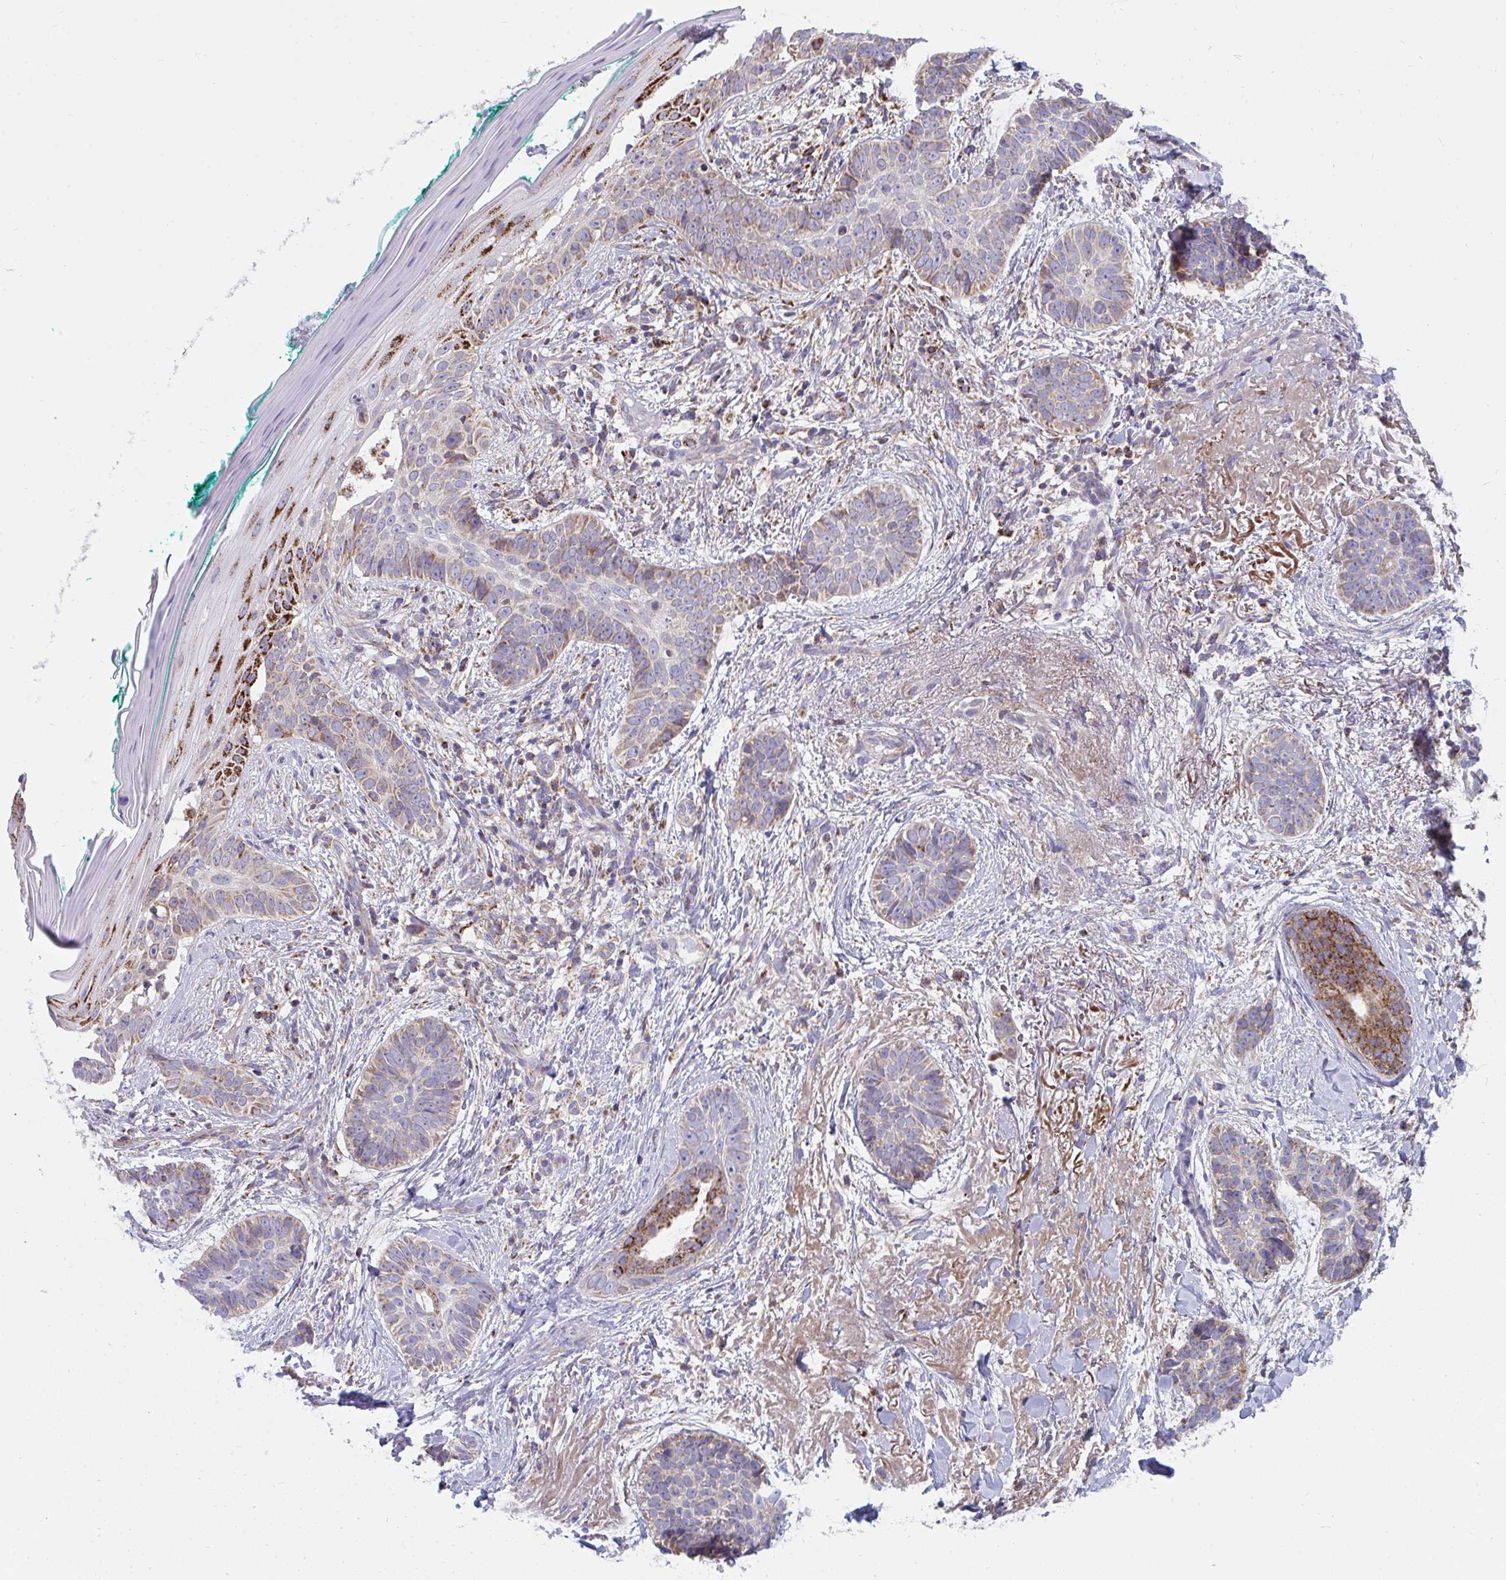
{"staining": {"intensity": "moderate", "quantity": "<25%", "location": "cytoplasmic/membranous"}, "tissue": "skin cancer", "cell_type": "Tumor cells", "image_type": "cancer", "snomed": [{"axis": "morphology", "description": "Basal cell carcinoma"}, {"axis": "topography", "description": "Skin"}, {"axis": "topography", "description": "Skin of face"}, {"axis": "topography", "description": "Skin of nose"}], "caption": "Immunohistochemistry image of human skin cancer (basal cell carcinoma) stained for a protein (brown), which demonstrates low levels of moderate cytoplasmic/membranous staining in approximately <25% of tumor cells.", "gene": "PC", "patient": {"sex": "female", "age": 86}}